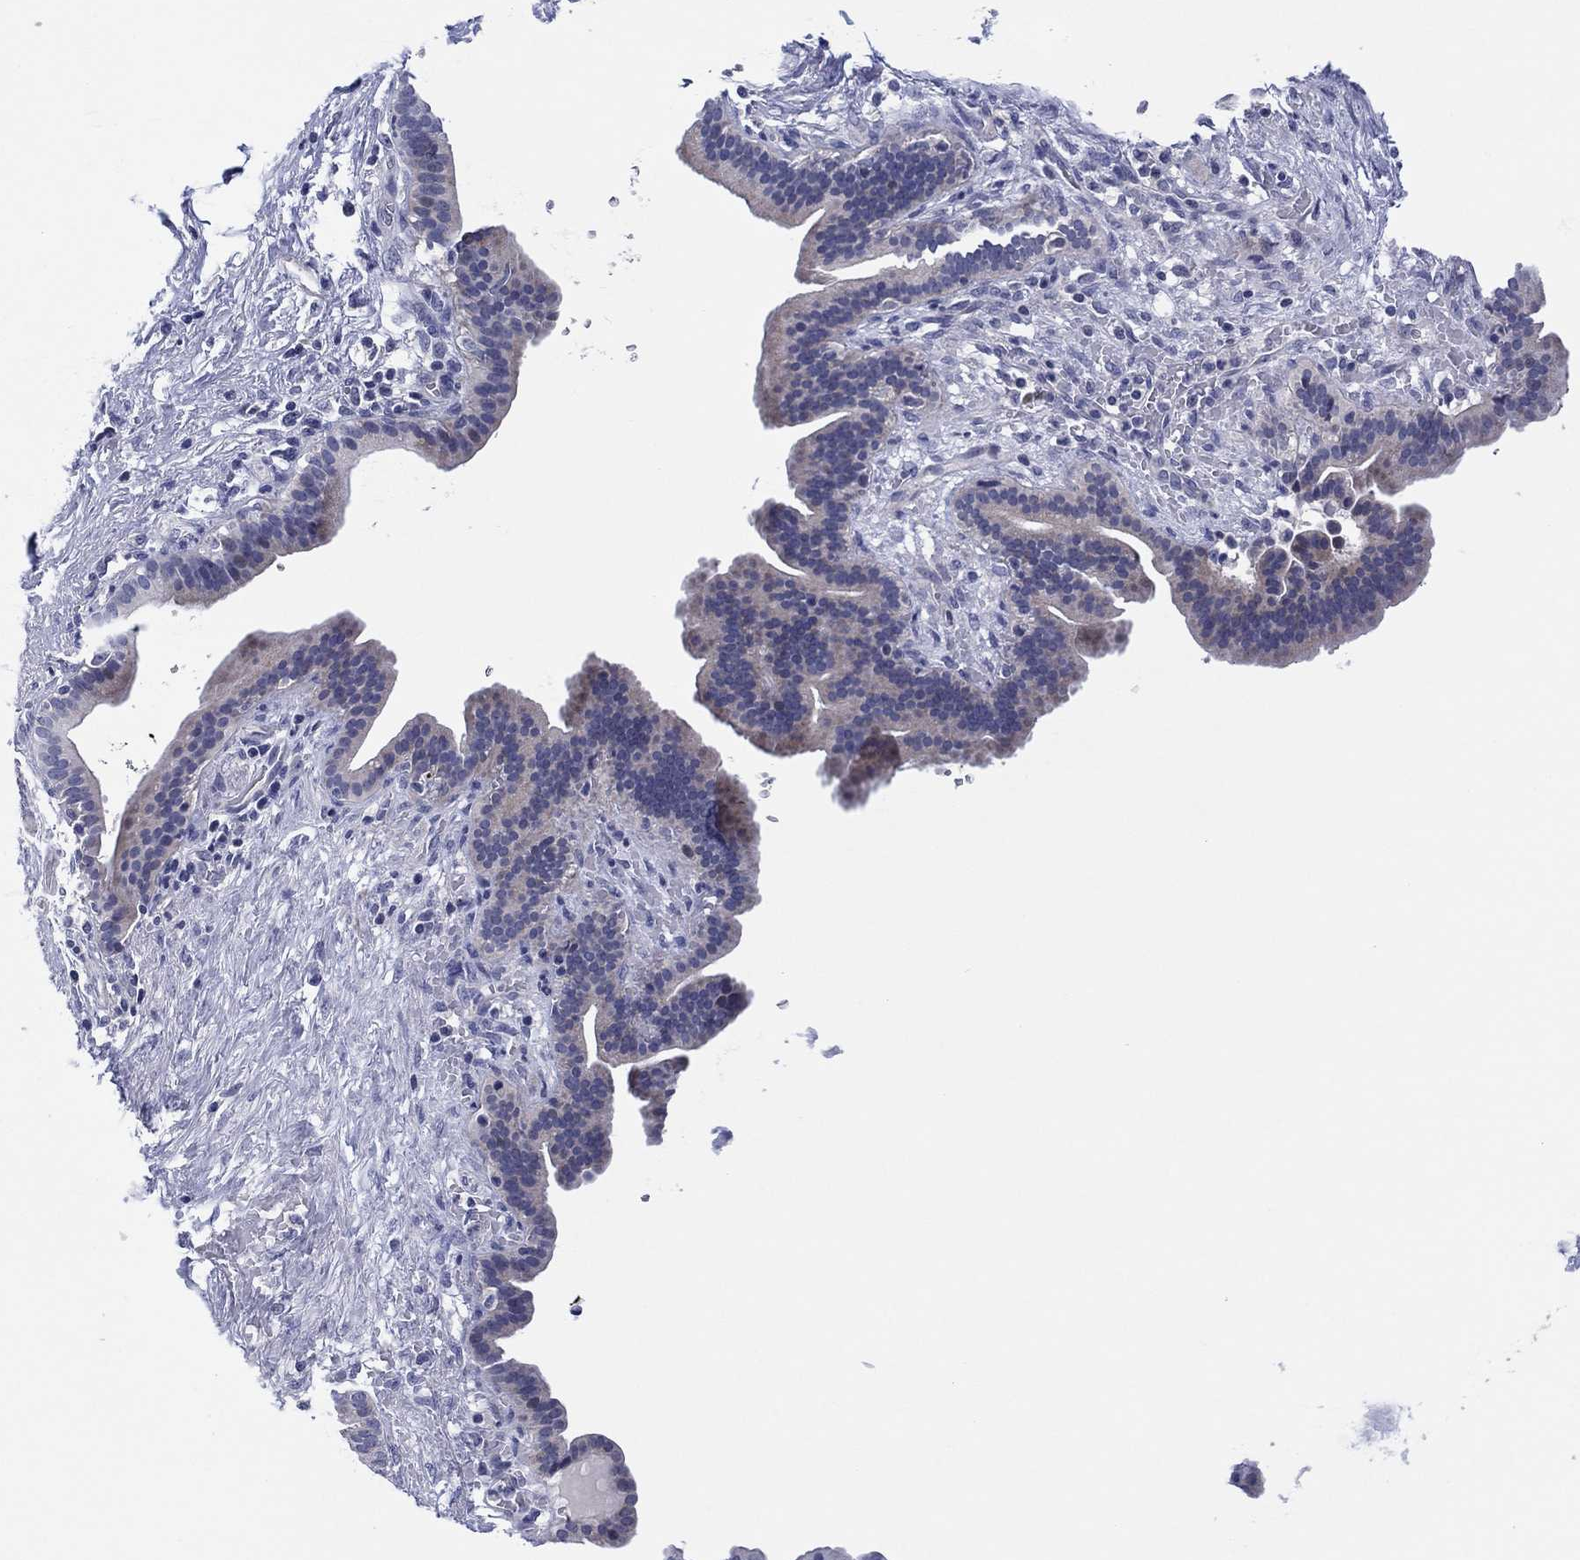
{"staining": {"intensity": "negative", "quantity": "none", "location": "none"}, "tissue": "pancreatic cancer", "cell_type": "Tumor cells", "image_type": "cancer", "snomed": [{"axis": "morphology", "description": "Adenocarcinoma, NOS"}, {"axis": "topography", "description": "Pancreas"}], "caption": "Photomicrograph shows no protein staining in tumor cells of pancreatic cancer tissue.", "gene": "CLIP3", "patient": {"sex": "male", "age": 44}}